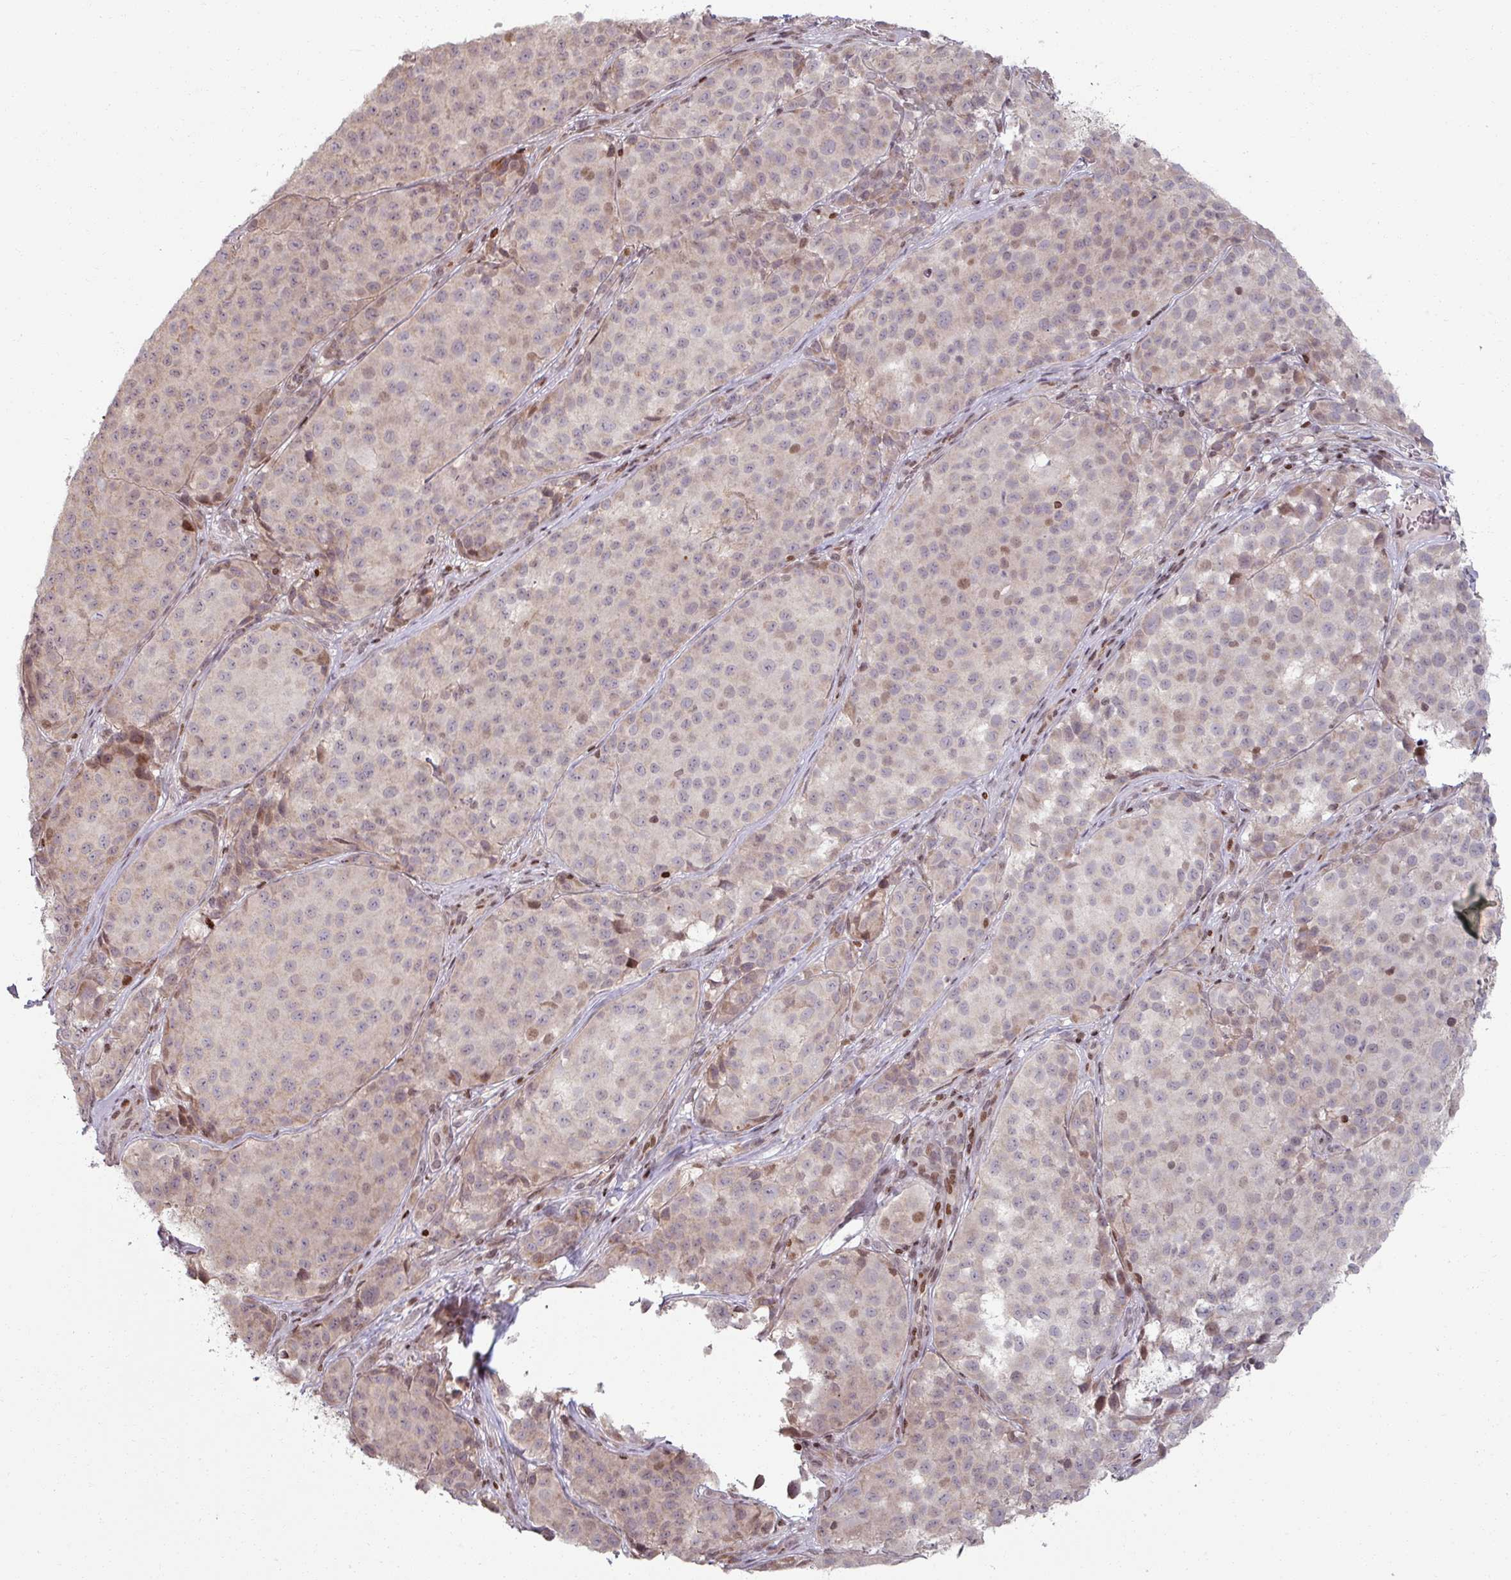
{"staining": {"intensity": "weak", "quantity": "25%-75%", "location": "cytoplasmic/membranous"}, "tissue": "melanoma", "cell_type": "Tumor cells", "image_type": "cancer", "snomed": [{"axis": "morphology", "description": "Malignant melanoma, NOS"}, {"axis": "topography", "description": "Skin"}], "caption": "This histopathology image displays melanoma stained with IHC to label a protein in brown. The cytoplasmic/membranous of tumor cells show weak positivity for the protein. Nuclei are counter-stained blue.", "gene": "NCOR1", "patient": {"sex": "male", "age": 64}}